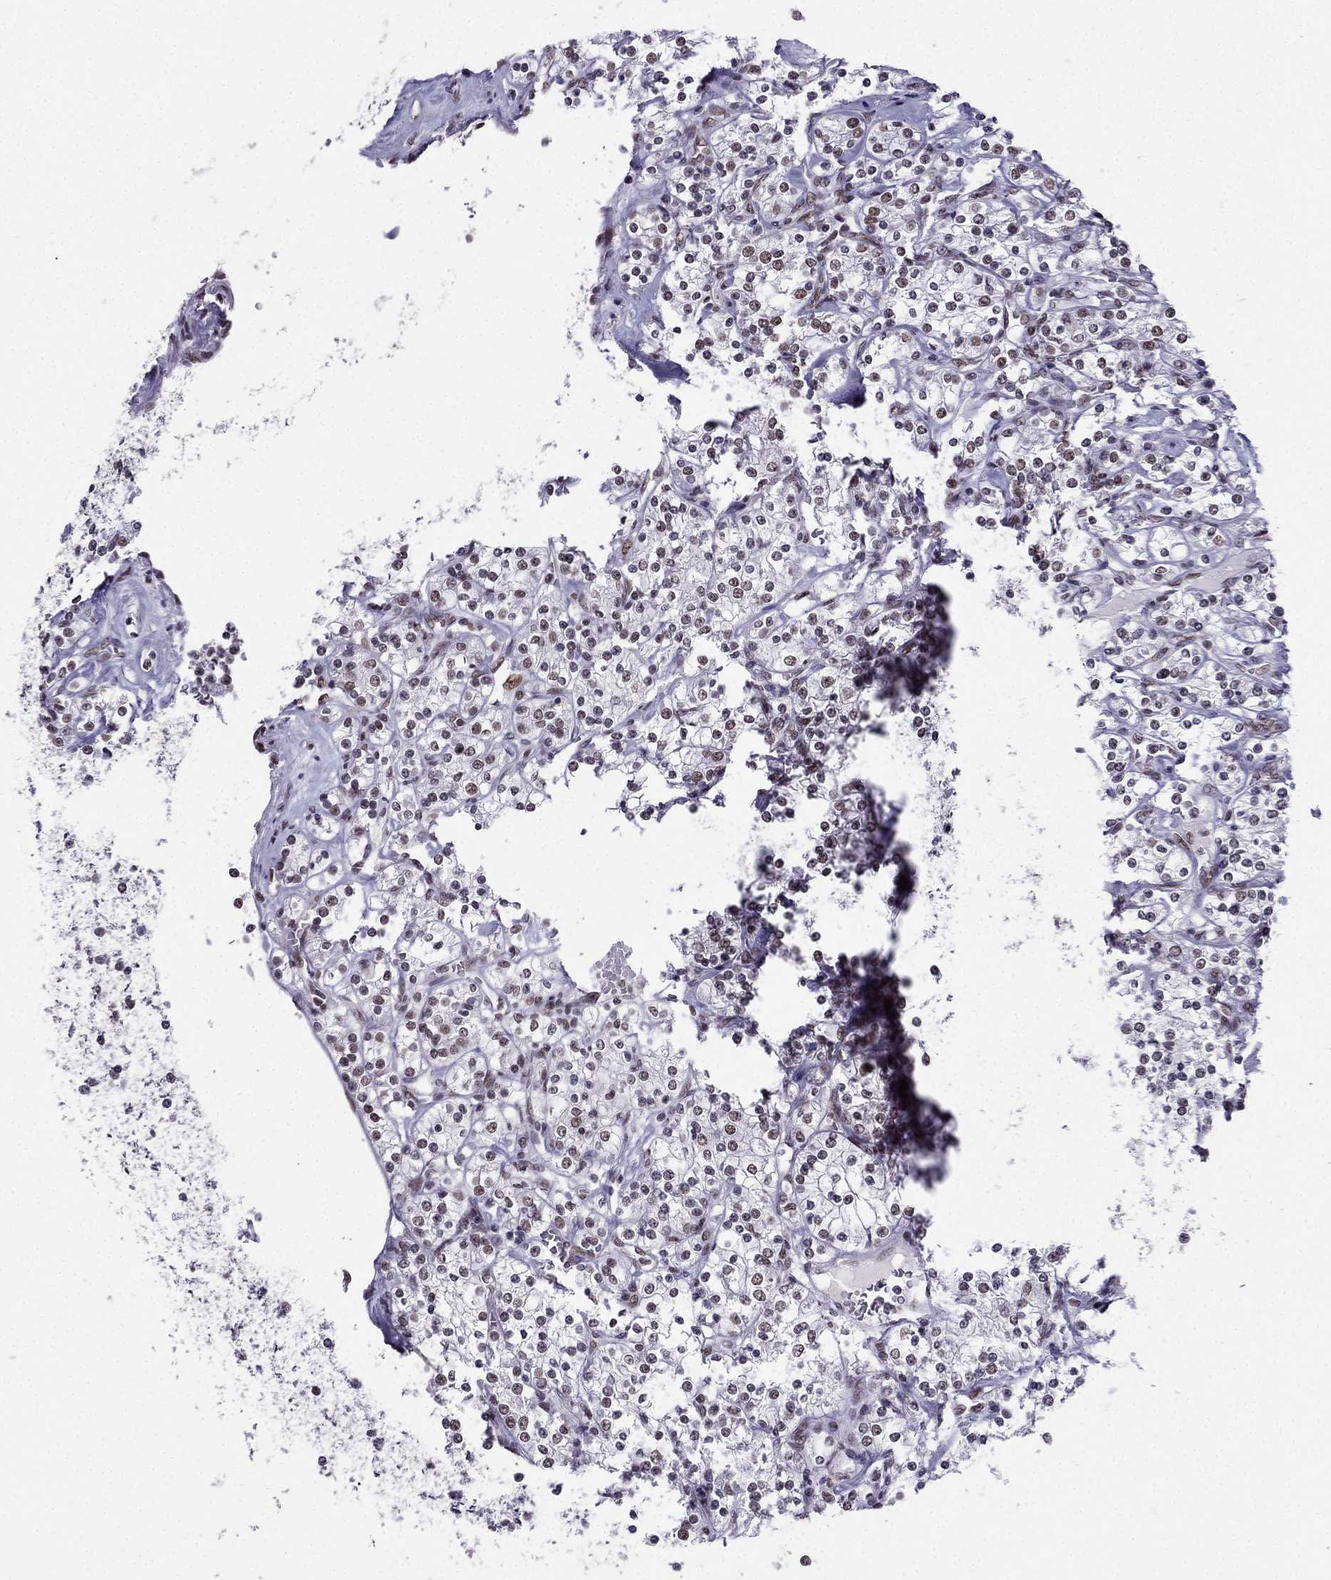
{"staining": {"intensity": "weak", "quantity": "25%-75%", "location": "nuclear"}, "tissue": "renal cancer", "cell_type": "Tumor cells", "image_type": "cancer", "snomed": [{"axis": "morphology", "description": "Adenocarcinoma, NOS"}, {"axis": "topography", "description": "Kidney"}], "caption": "Immunohistochemistry (IHC) (DAB) staining of human renal cancer exhibits weak nuclear protein expression in approximately 25%-75% of tumor cells. (Brightfield microscopy of DAB IHC at high magnification).", "gene": "ZNF420", "patient": {"sex": "male", "age": 77}}